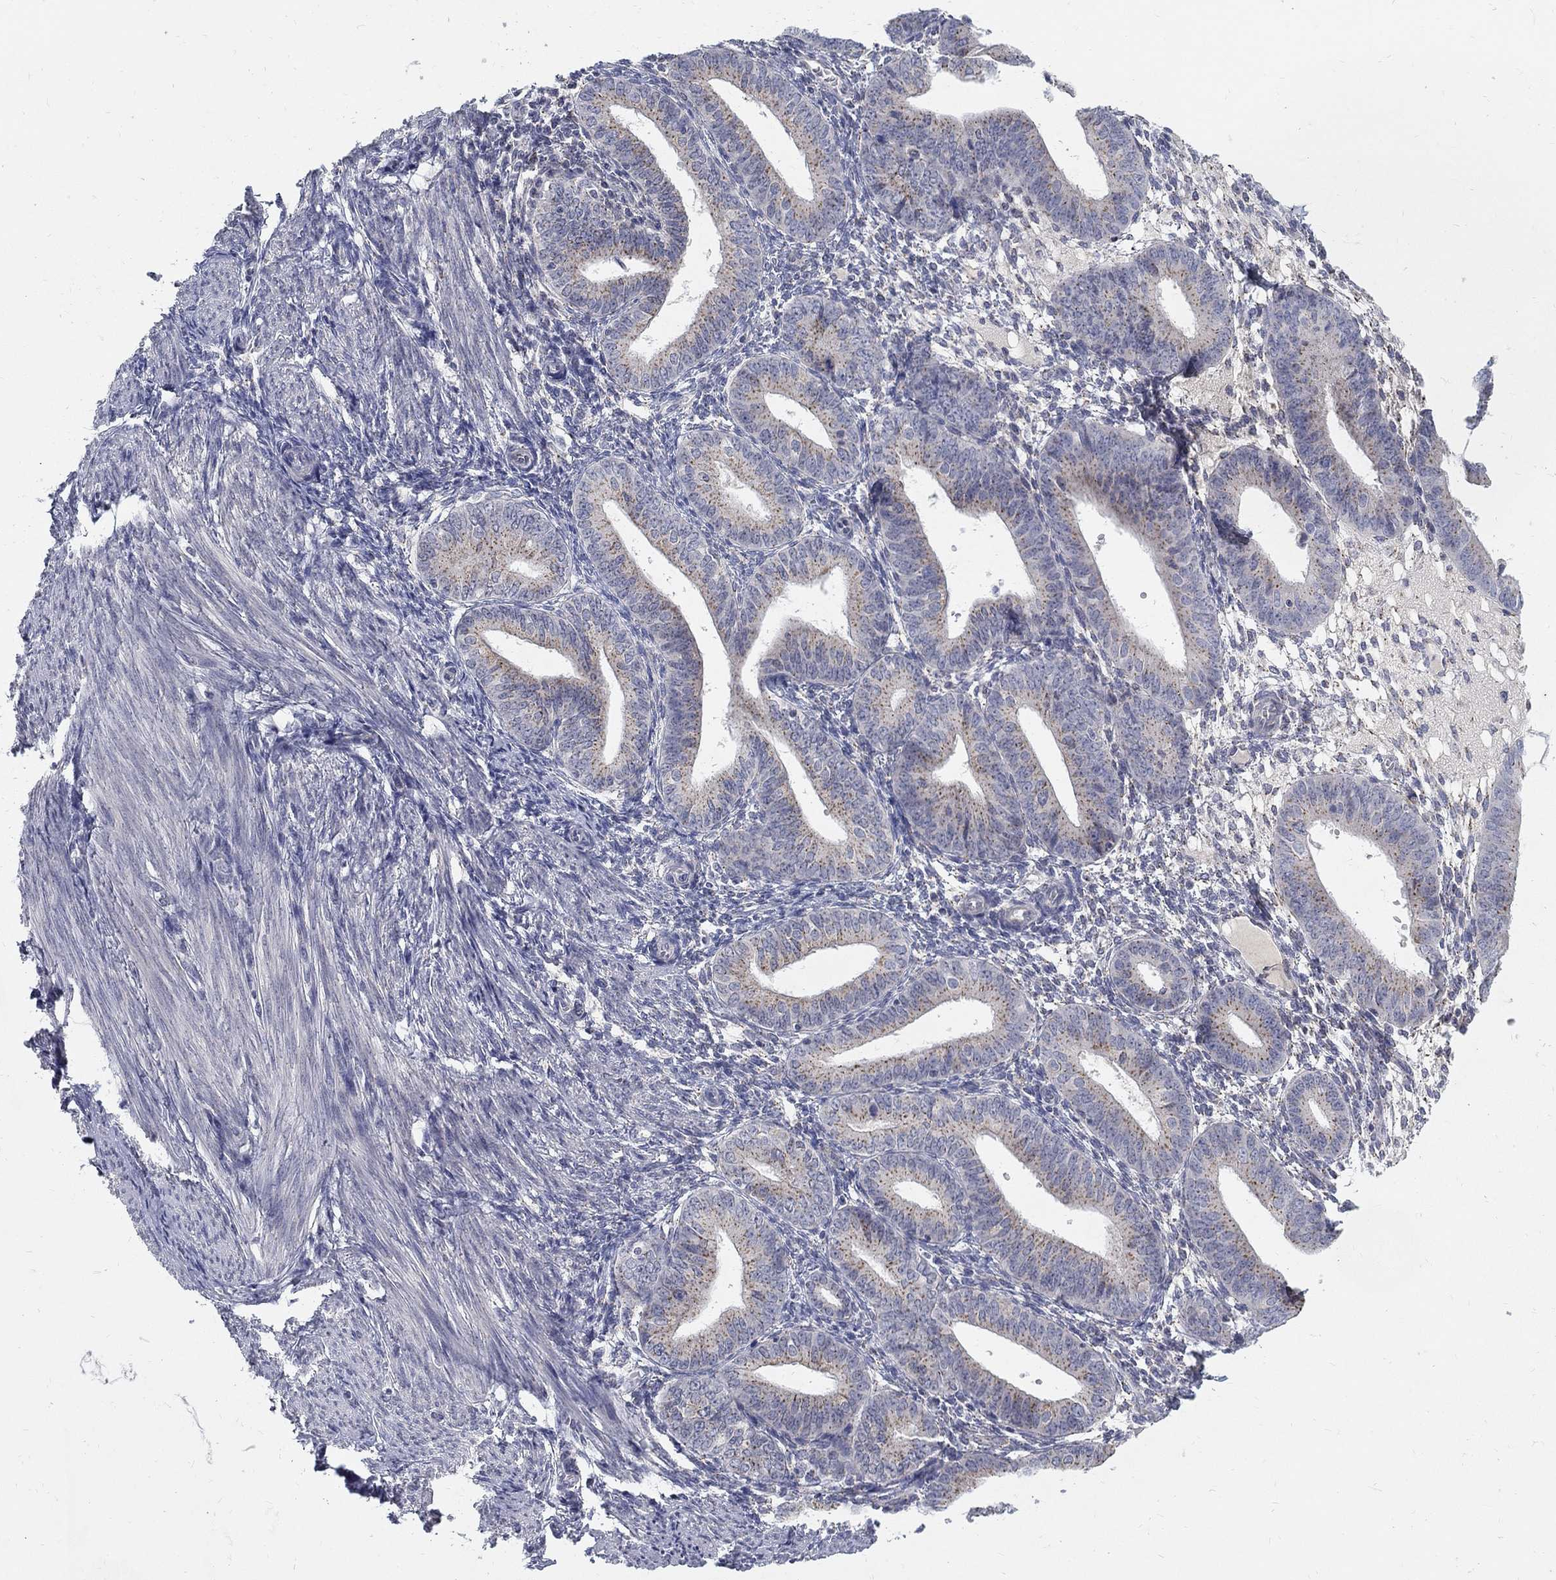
{"staining": {"intensity": "negative", "quantity": "none", "location": "none"}, "tissue": "endometrium", "cell_type": "Cells in endometrial stroma", "image_type": "normal", "snomed": [{"axis": "morphology", "description": "Normal tissue, NOS"}, {"axis": "topography", "description": "Endometrium"}], "caption": "Immunohistochemistry image of unremarkable endometrium: endometrium stained with DAB exhibits no significant protein expression in cells in endometrial stroma.", "gene": "PANK3", "patient": {"sex": "female", "age": 39}}